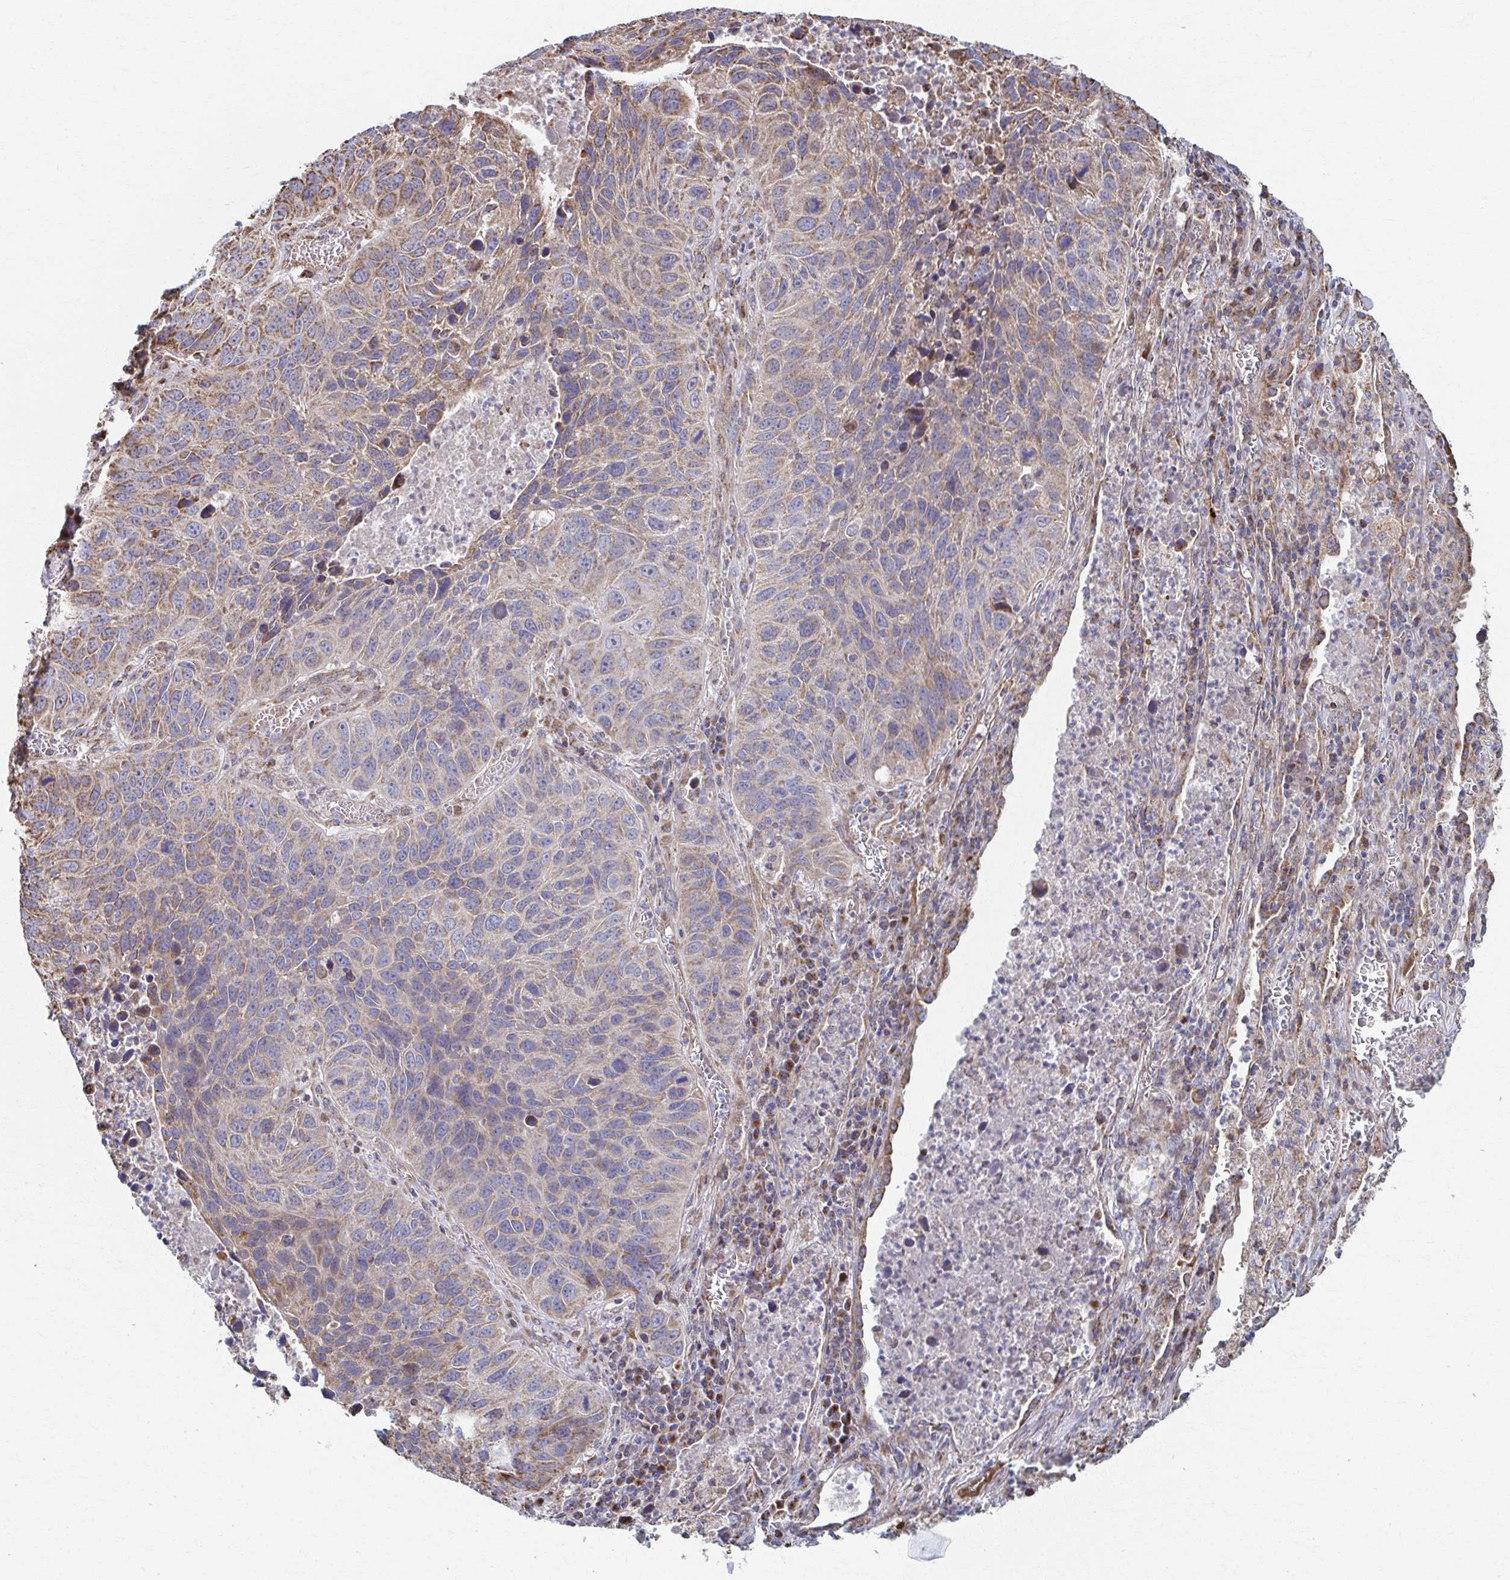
{"staining": {"intensity": "moderate", "quantity": "25%-75%", "location": "cytoplasmic/membranous"}, "tissue": "lung cancer", "cell_type": "Tumor cells", "image_type": "cancer", "snomed": [{"axis": "morphology", "description": "Squamous cell carcinoma, NOS"}, {"axis": "topography", "description": "Lung"}], "caption": "Protein staining exhibits moderate cytoplasmic/membranous expression in about 25%-75% of tumor cells in lung cancer (squamous cell carcinoma). (IHC, brightfield microscopy, high magnification).", "gene": "SAT1", "patient": {"sex": "female", "age": 61}}